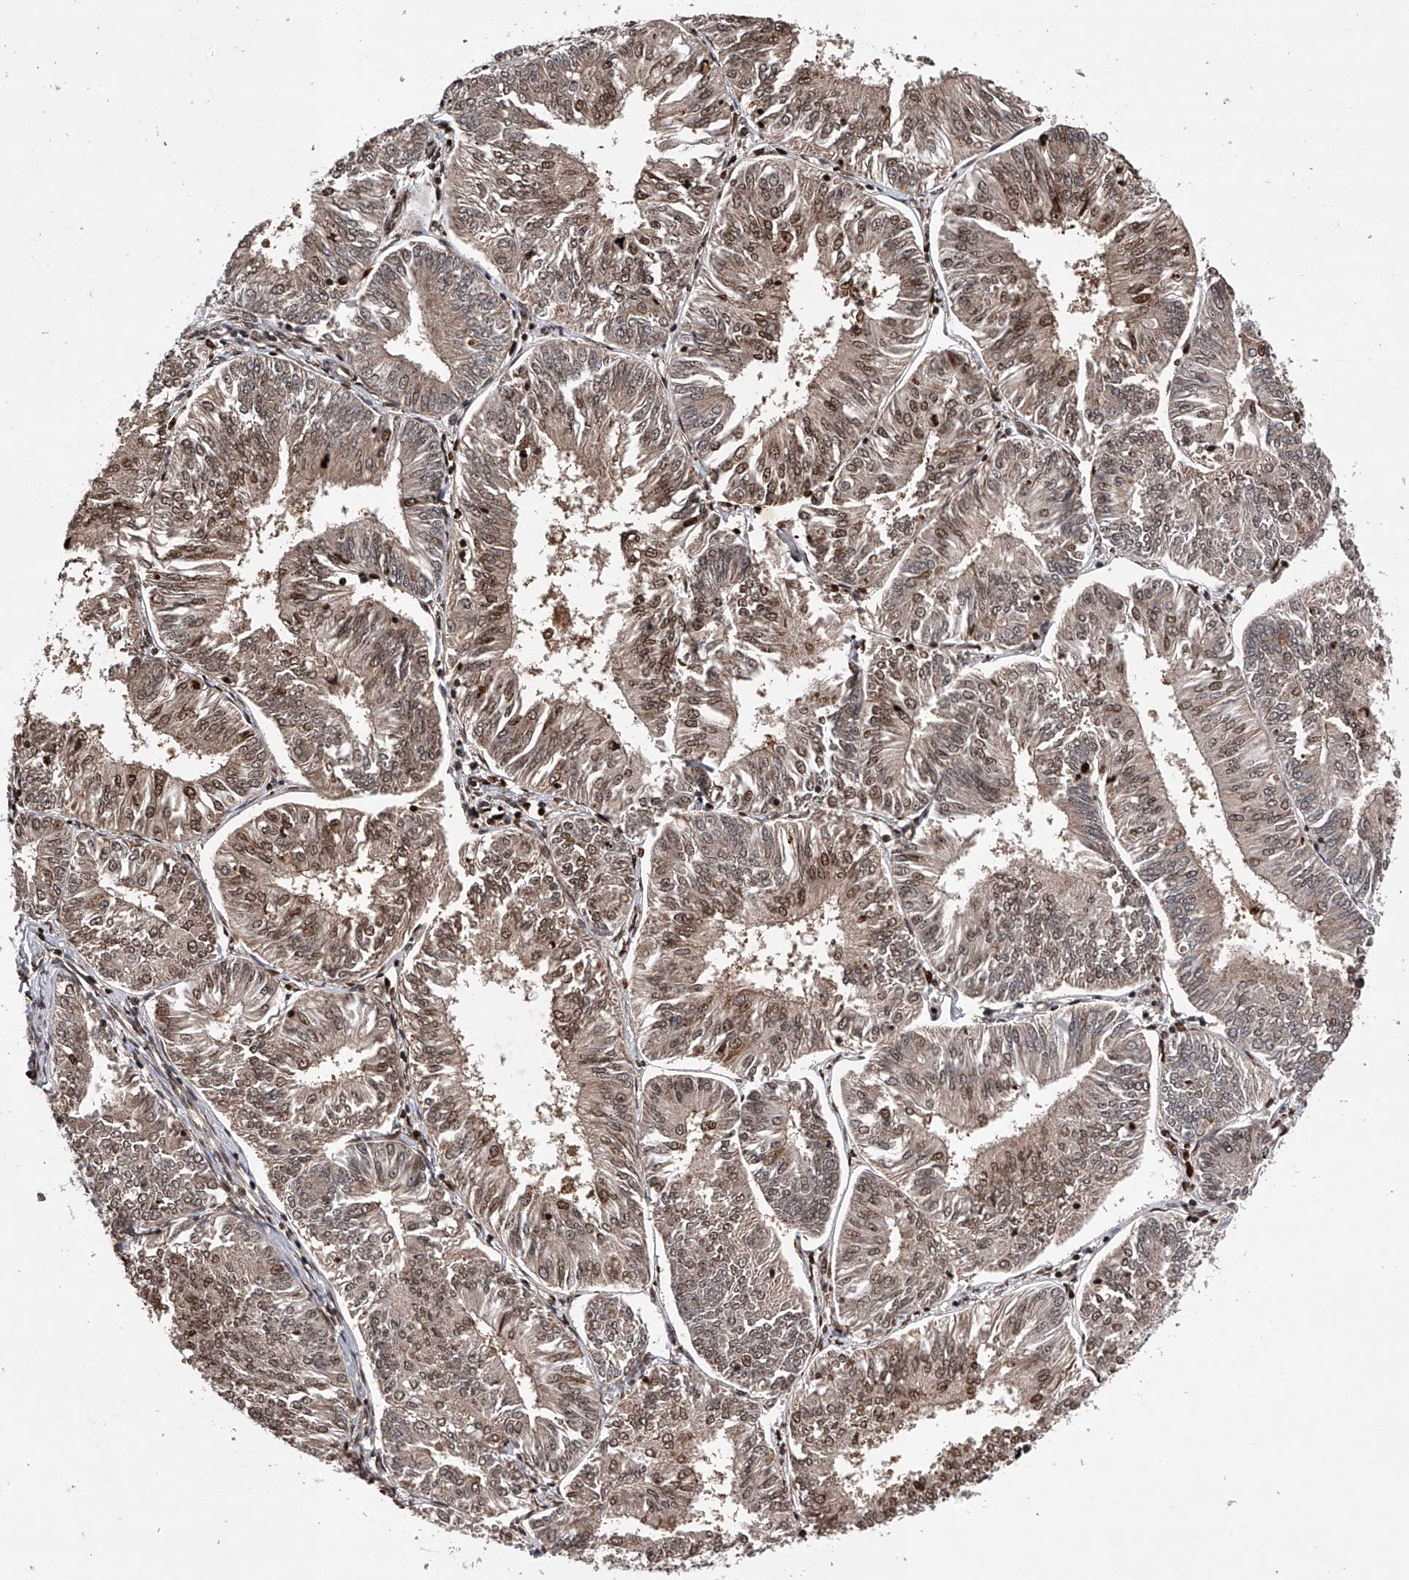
{"staining": {"intensity": "moderate", "quantity": ">75%", "location": "nuclear"}, "tissue": "endometrial cancer", "cell_type": "Tumor cells", "image_type": "cancer", "snomed": [{"axis": "morphology", "description": "Adenocarcinoma, NOS"}, {"axis": "topography", "description": "Endometrium"}], "caption": "The histopathology image displays a brown stain indicating the presence of a protein in the nuclear of tumor cells in endometrial cancer (adenocarcinoma). Immunohistochemistry (ihc) stains the protein of interest in brown and the nuclei are stained blue.", "gene": "MAP3K11", "patient": {"sex": "female", "age": 58}}